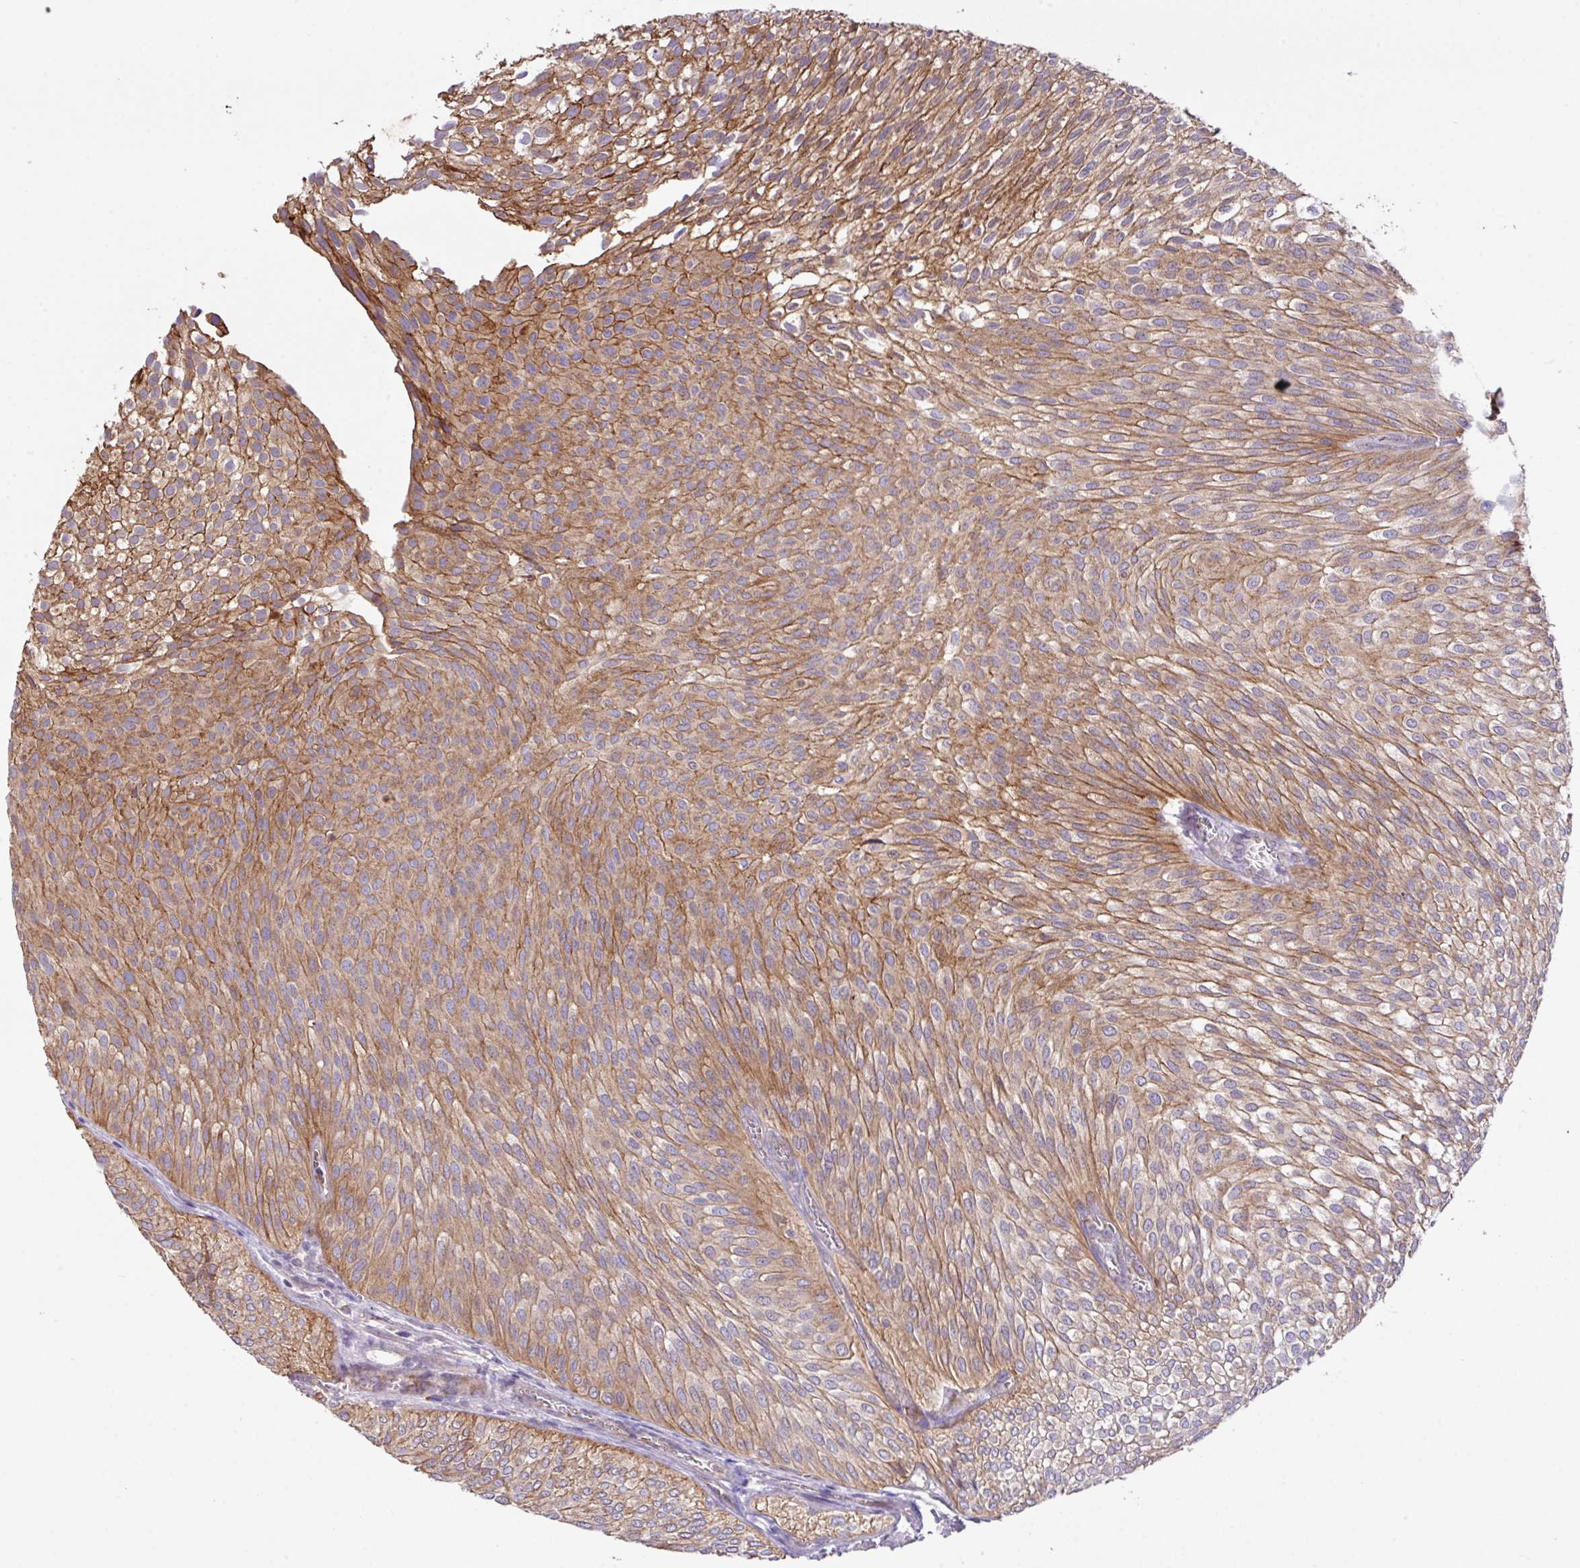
{"staining": {"intensity": "moderate", "quantity": ">75%", "location": "cytoplasmic/membranous"}, "tissue": "urothelial cancer", "cell_type": "Tumor cells", "image_type": "cancer", "snomed": [{"axis": "morphology", "description": "Urothelial carcinoma, Low grade"}, {"axis": "topography", "description": "Urinary bladder"}], "caption": "Protein staining demonstrates moderate cytoplasmic/membranous expression in about >75% of tumor cells in urothelial cancer.", "gene": "LRRC53", "patient": {"sex": "male", "age": 91}}